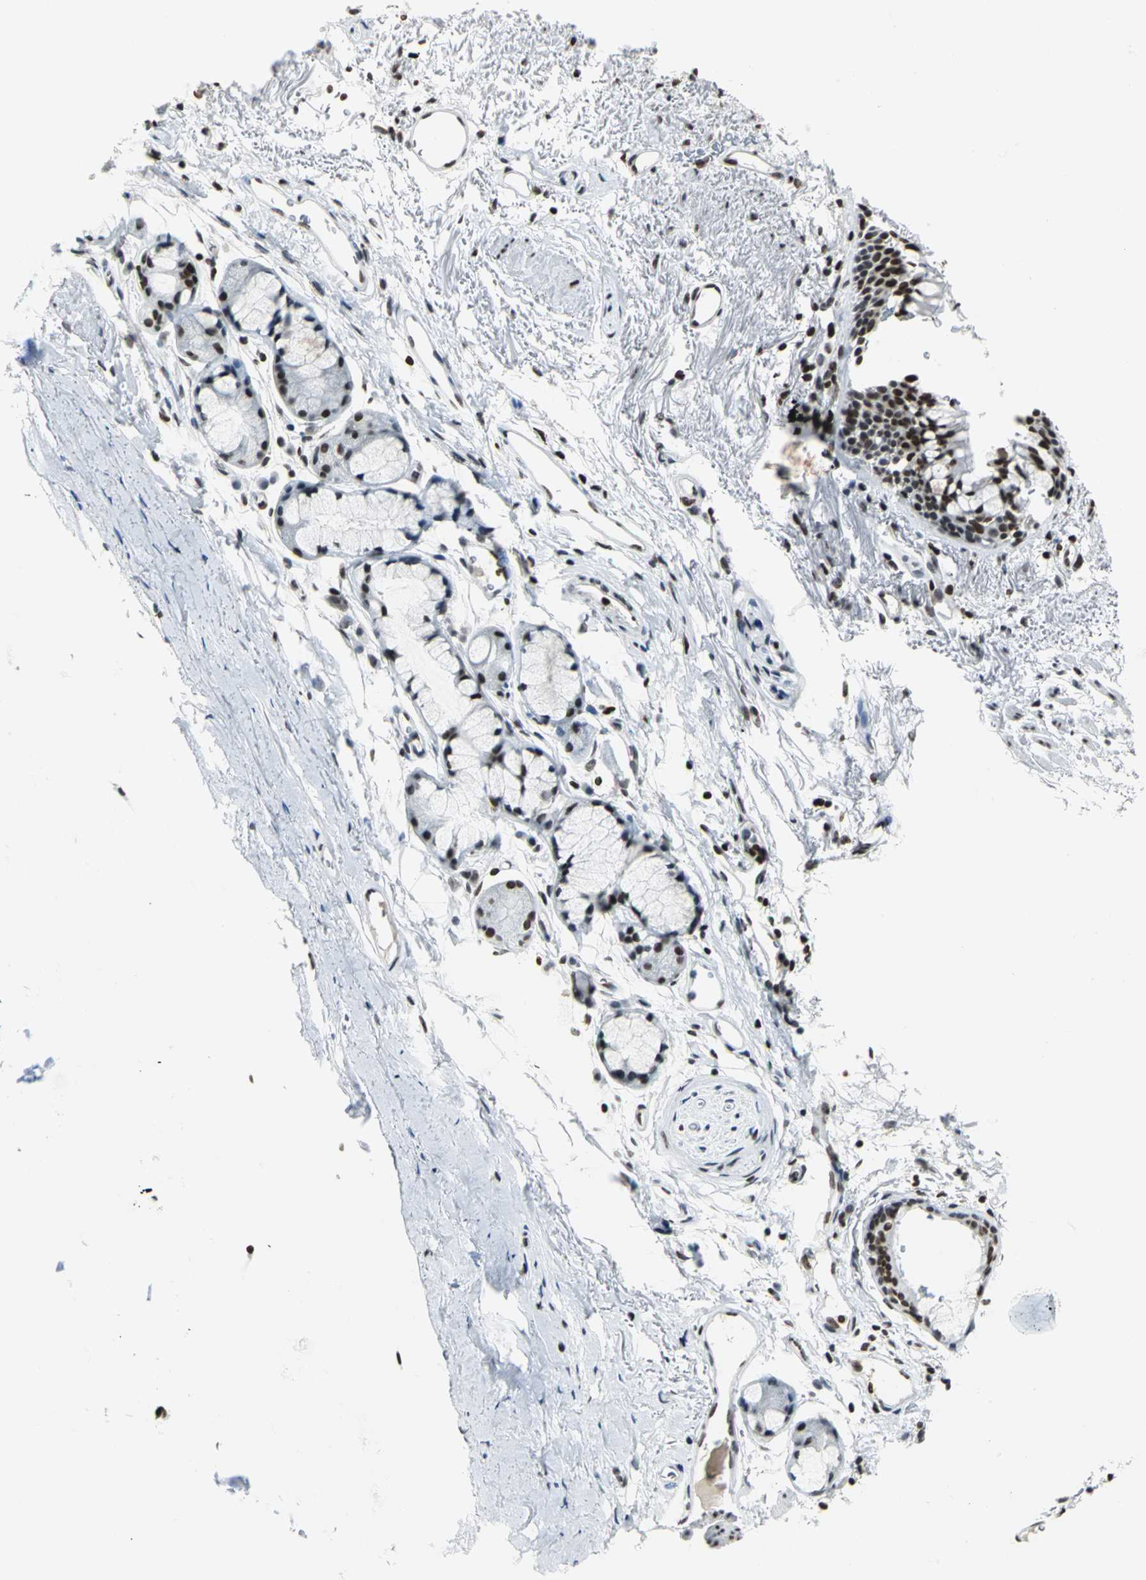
{"staining": {"intensity": "moderate", "quantity": ">75%", "location": "nuclear"}, "tissue": "bronchus", "cell_type": "Respiratory epithelial cells", "image_type": "normal", "snomed": [{"axis": "morphology", "description": "Normal tissue, NOS"}, {"axis": "topography", "description": "Bronchus"}], "caption": "This micrograph shows immunohistochemistry (IHC) staining of normal bronchus, with medium moderate nuclear positivity in about >75% of respiratory epithelial cells.", "gene": "HNRNPD", "patient": {"sex": "female", "age": 73}}